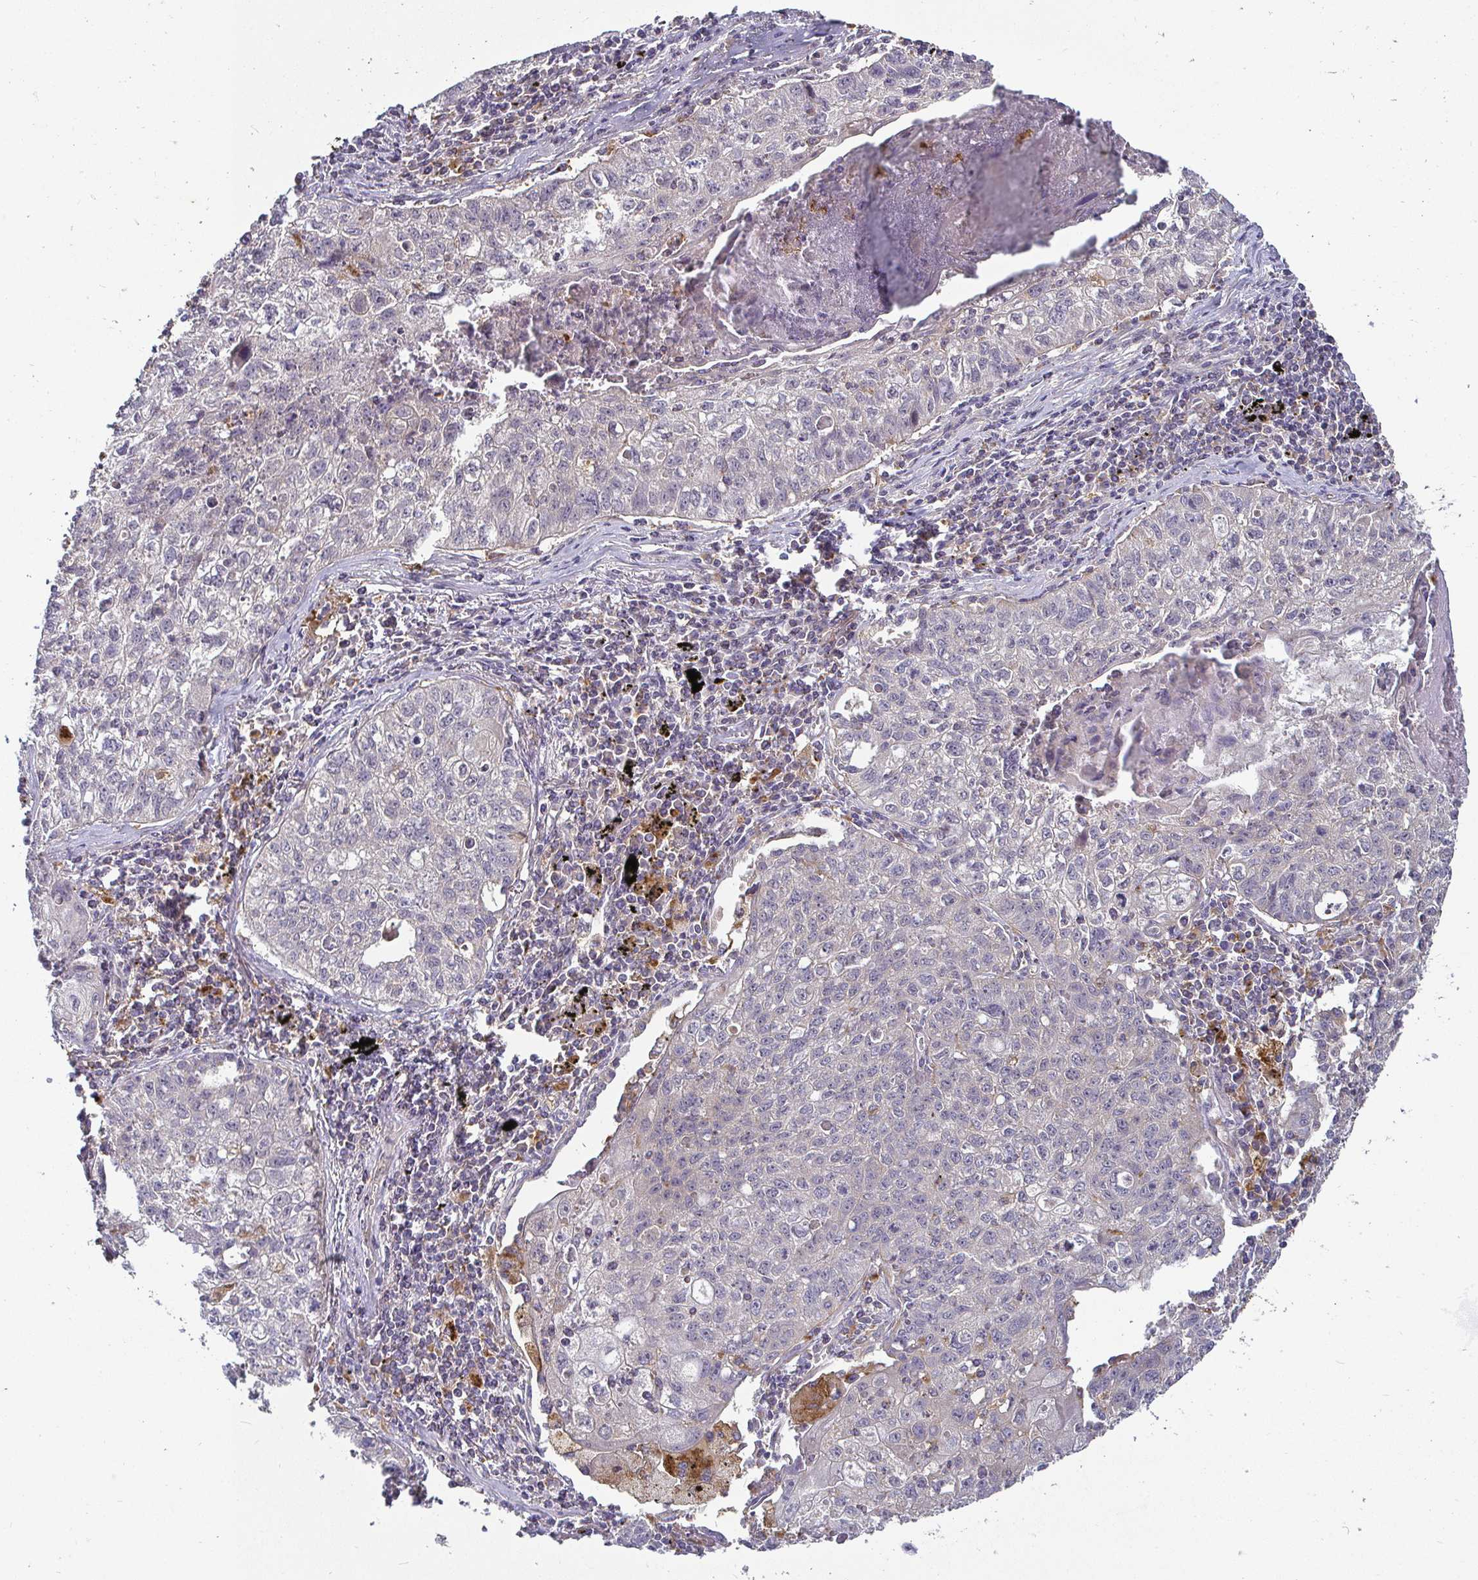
{"staining": {"intensity": "negative", "quantity": "none", "location": "none"}, "tissue": "lung cancer", "cell_type": "Tumor cells", "image_type": "cancer", "snomed": [{"axis": "morphology", "description": "Normal morphology"}, {"axis": "morphology", "description": "Aneuploidy"}, {"axis": "morphology", "description": "Squamous cell carcinoma, NOS"}, {"axis": "topography", "description": "Lymph node"}, {"axis": "topography", "description": "Lung"}], "caption": "Tumor cells are negative for brown protein staining in lung cancer (aneuploidy).", "gene": "CDH18", "patient": {"sex": "female", "age": 76}}